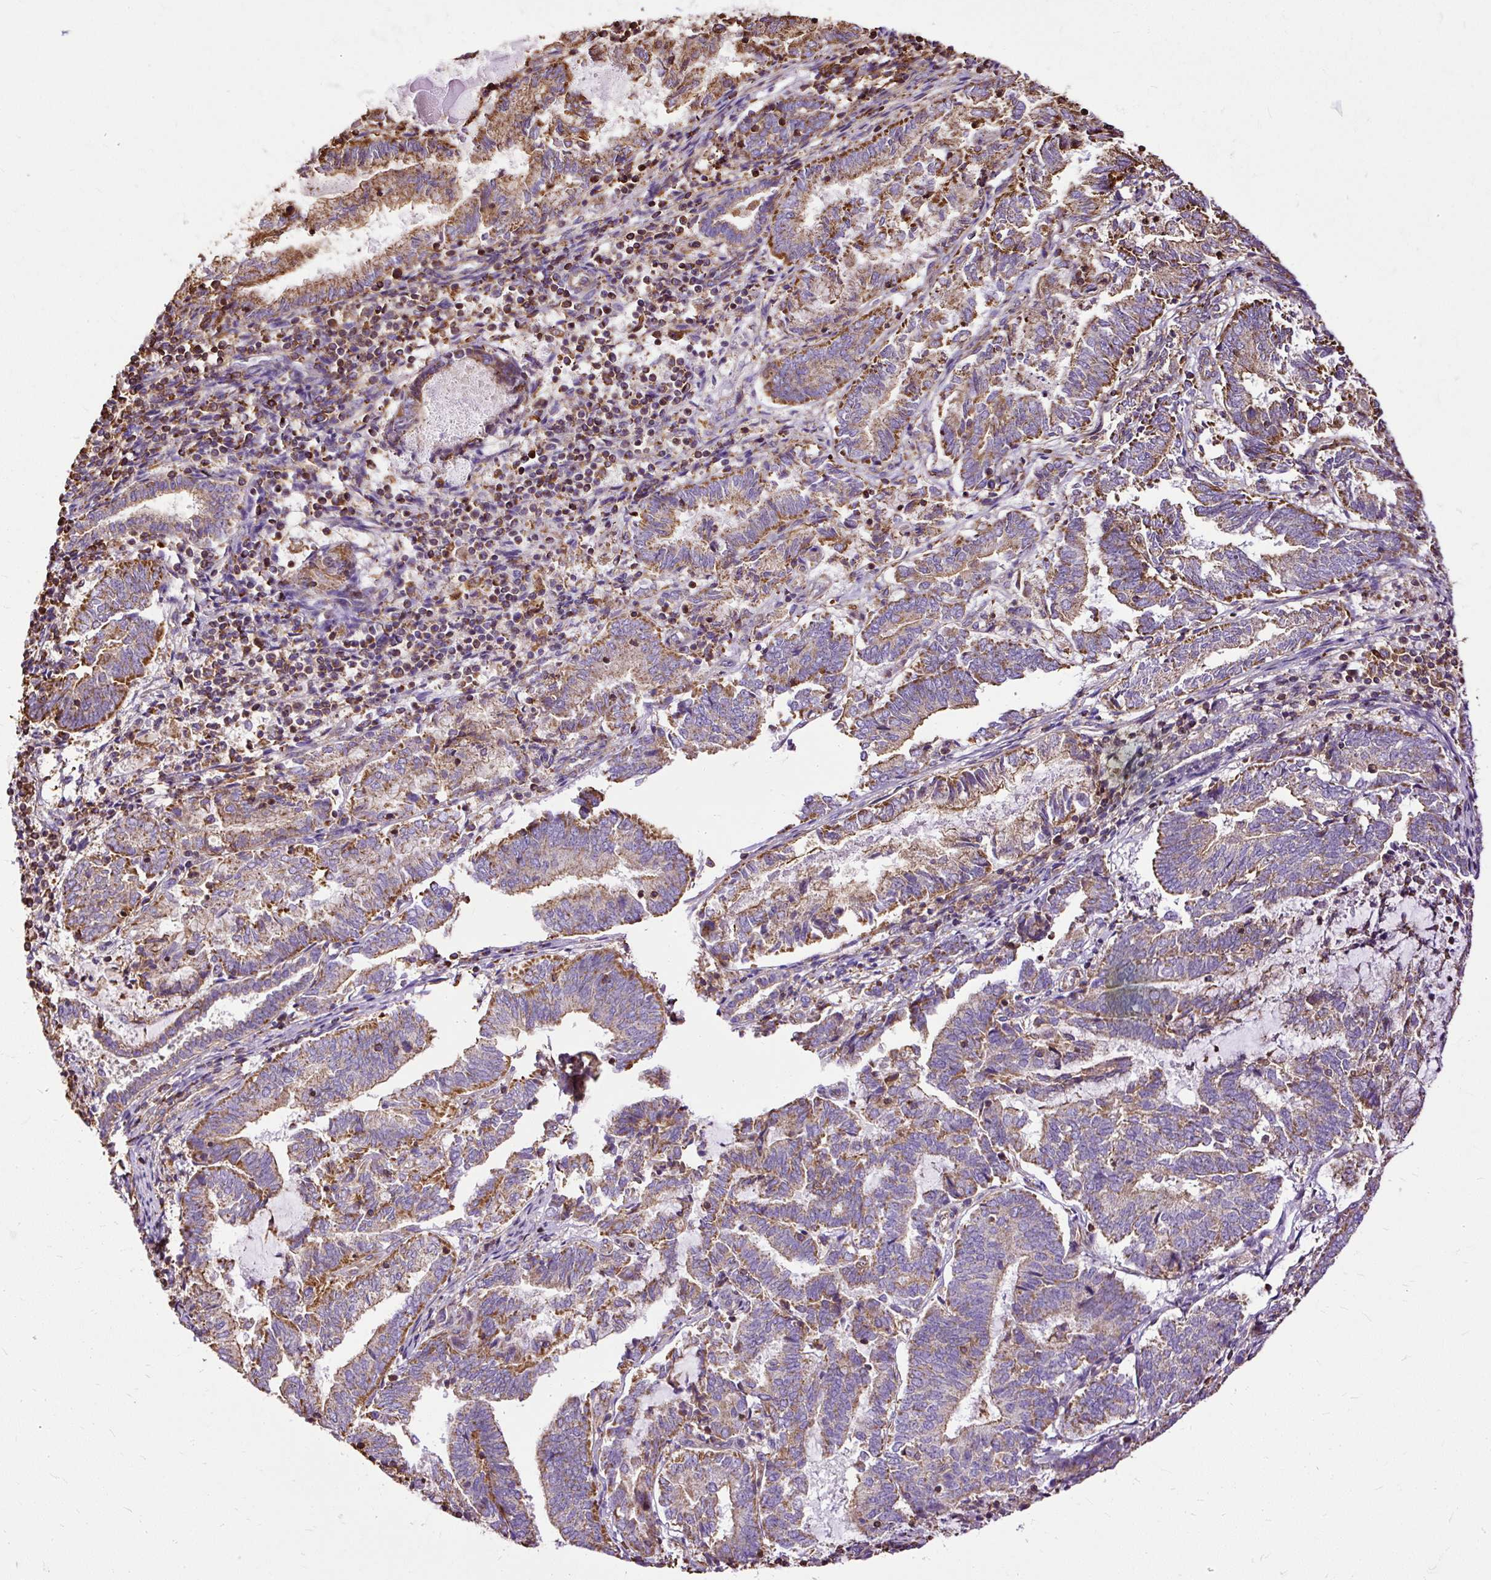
{"staining": {"intensity": "strong", "quantity": "25%-75%", "location": "cytoplasmic/membranous"}, "tissue": "endometrial cancer", "cell_type": "Tumor cells", "image_type": "cancer", "snomed": [{"axis": "morphology", "description": "Adenocarcinoma, NOS"}, {"axis": "topography", "description": "Endometrium"}], "caption": "Endometrial cancer (adenocarcinoma) stained for a protein (brown) shows strong cytoplasmic/membranous positive staining in approximately 25%-75% of tumor cells.", "gene": "KLHL11", "patient": {"sex": "female", "age": 80}}